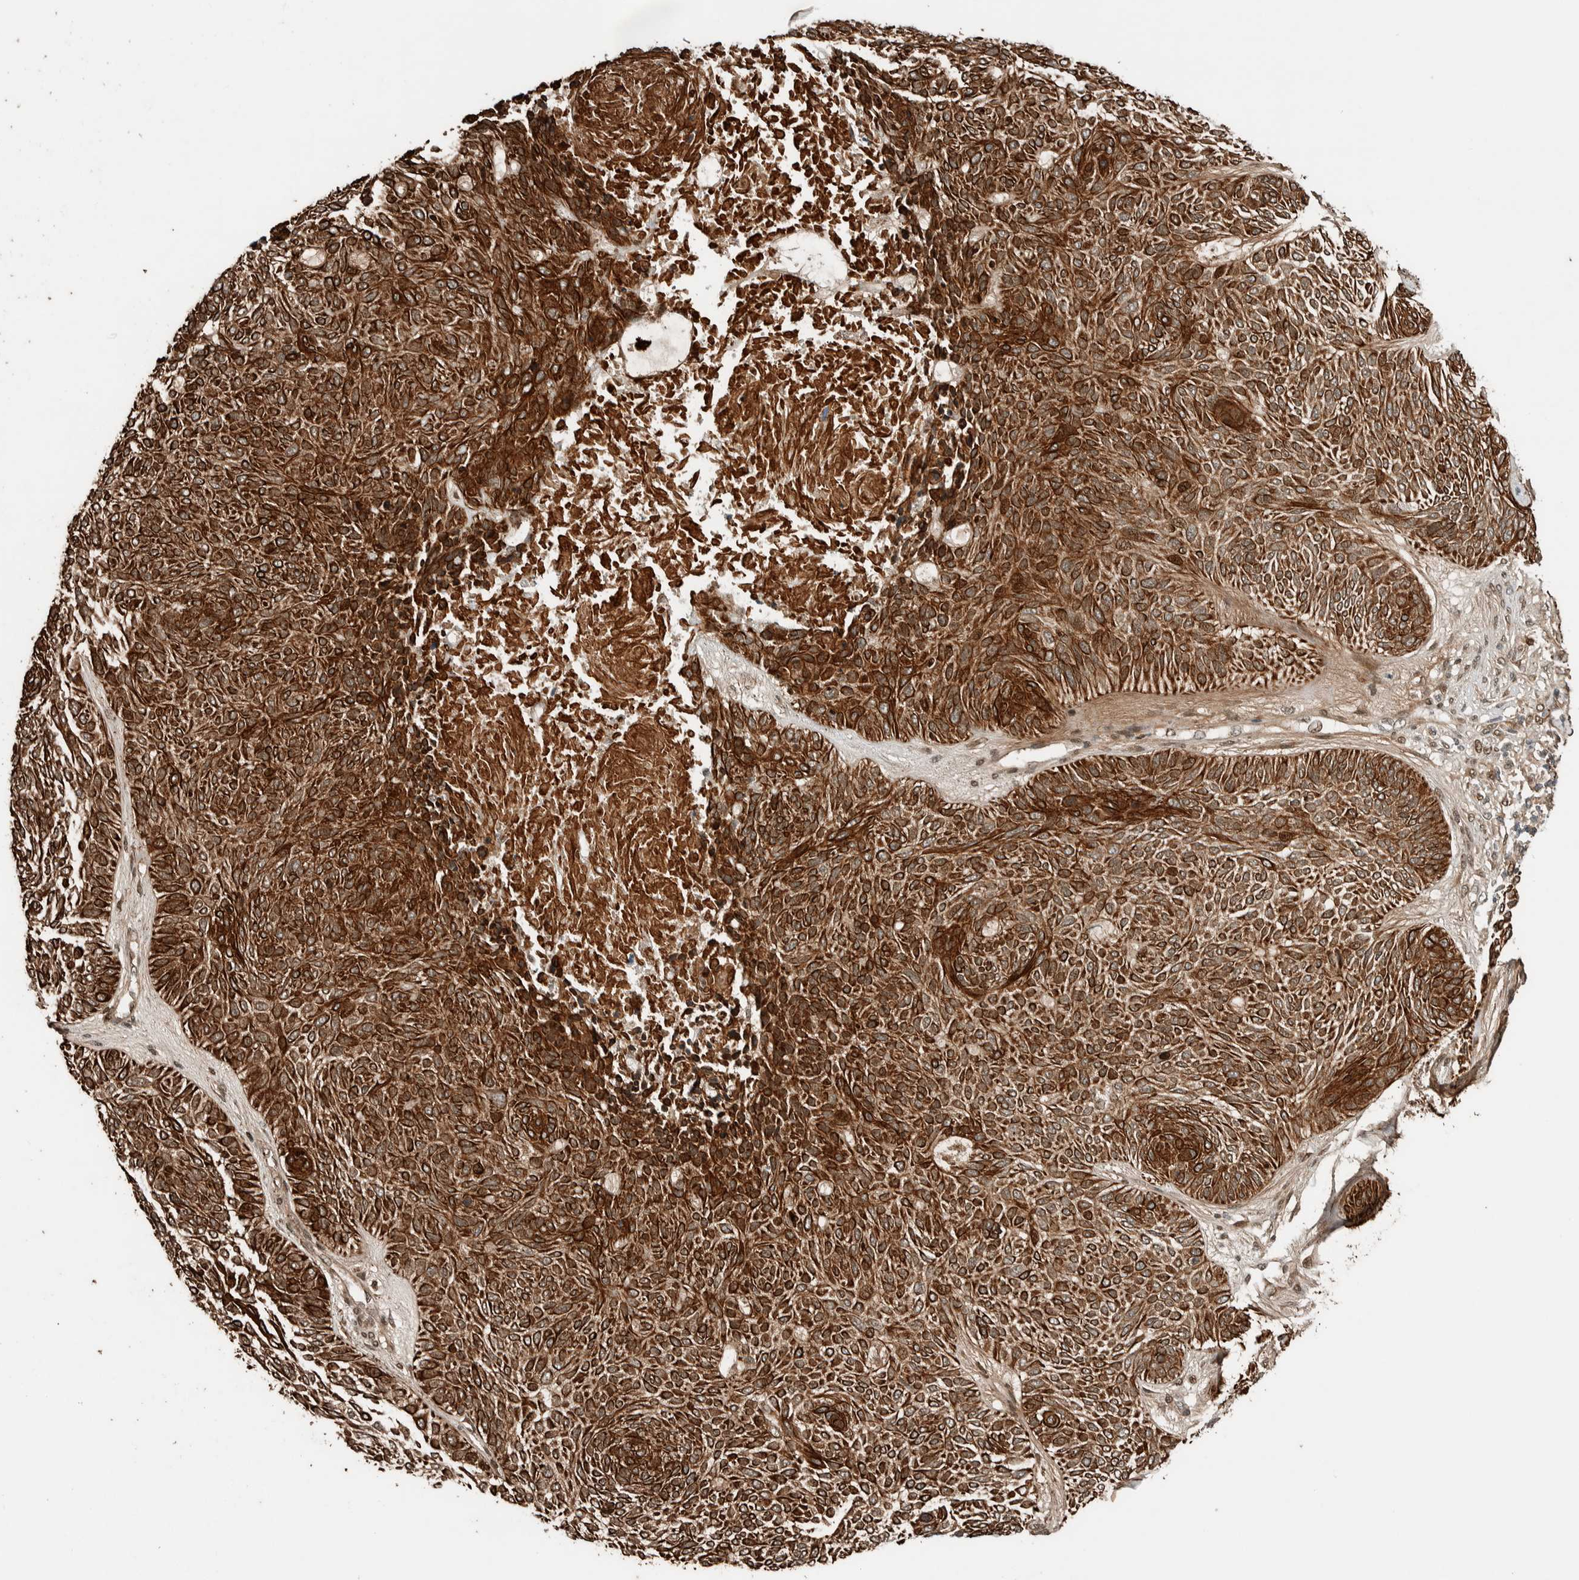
{"staining": {"intensity": "strong", "quantity": ">75%", "location": "cytoplasmic/membranous"}, "tissue": "skin cancer", "cell_type": "Tumor cells", "image_type": "cancer", "snomed": [{"axis": "morphology", "description": "Basal cell carcinoma"}, {"axis": "topography", "description": "Skin"}], "caption": "DAB (3,3'-diaminobenzidine) immunohistochemical staining of basal cell carcinoma (skin) displays strong cytoplasmic/membranous protein positivity in about >75% of tumor cells. (brown staining indicates protein expression, while blue staining denotes nuclei).", "gene": "STXBP4", "patient": {"sex": "male", "age": 55}}